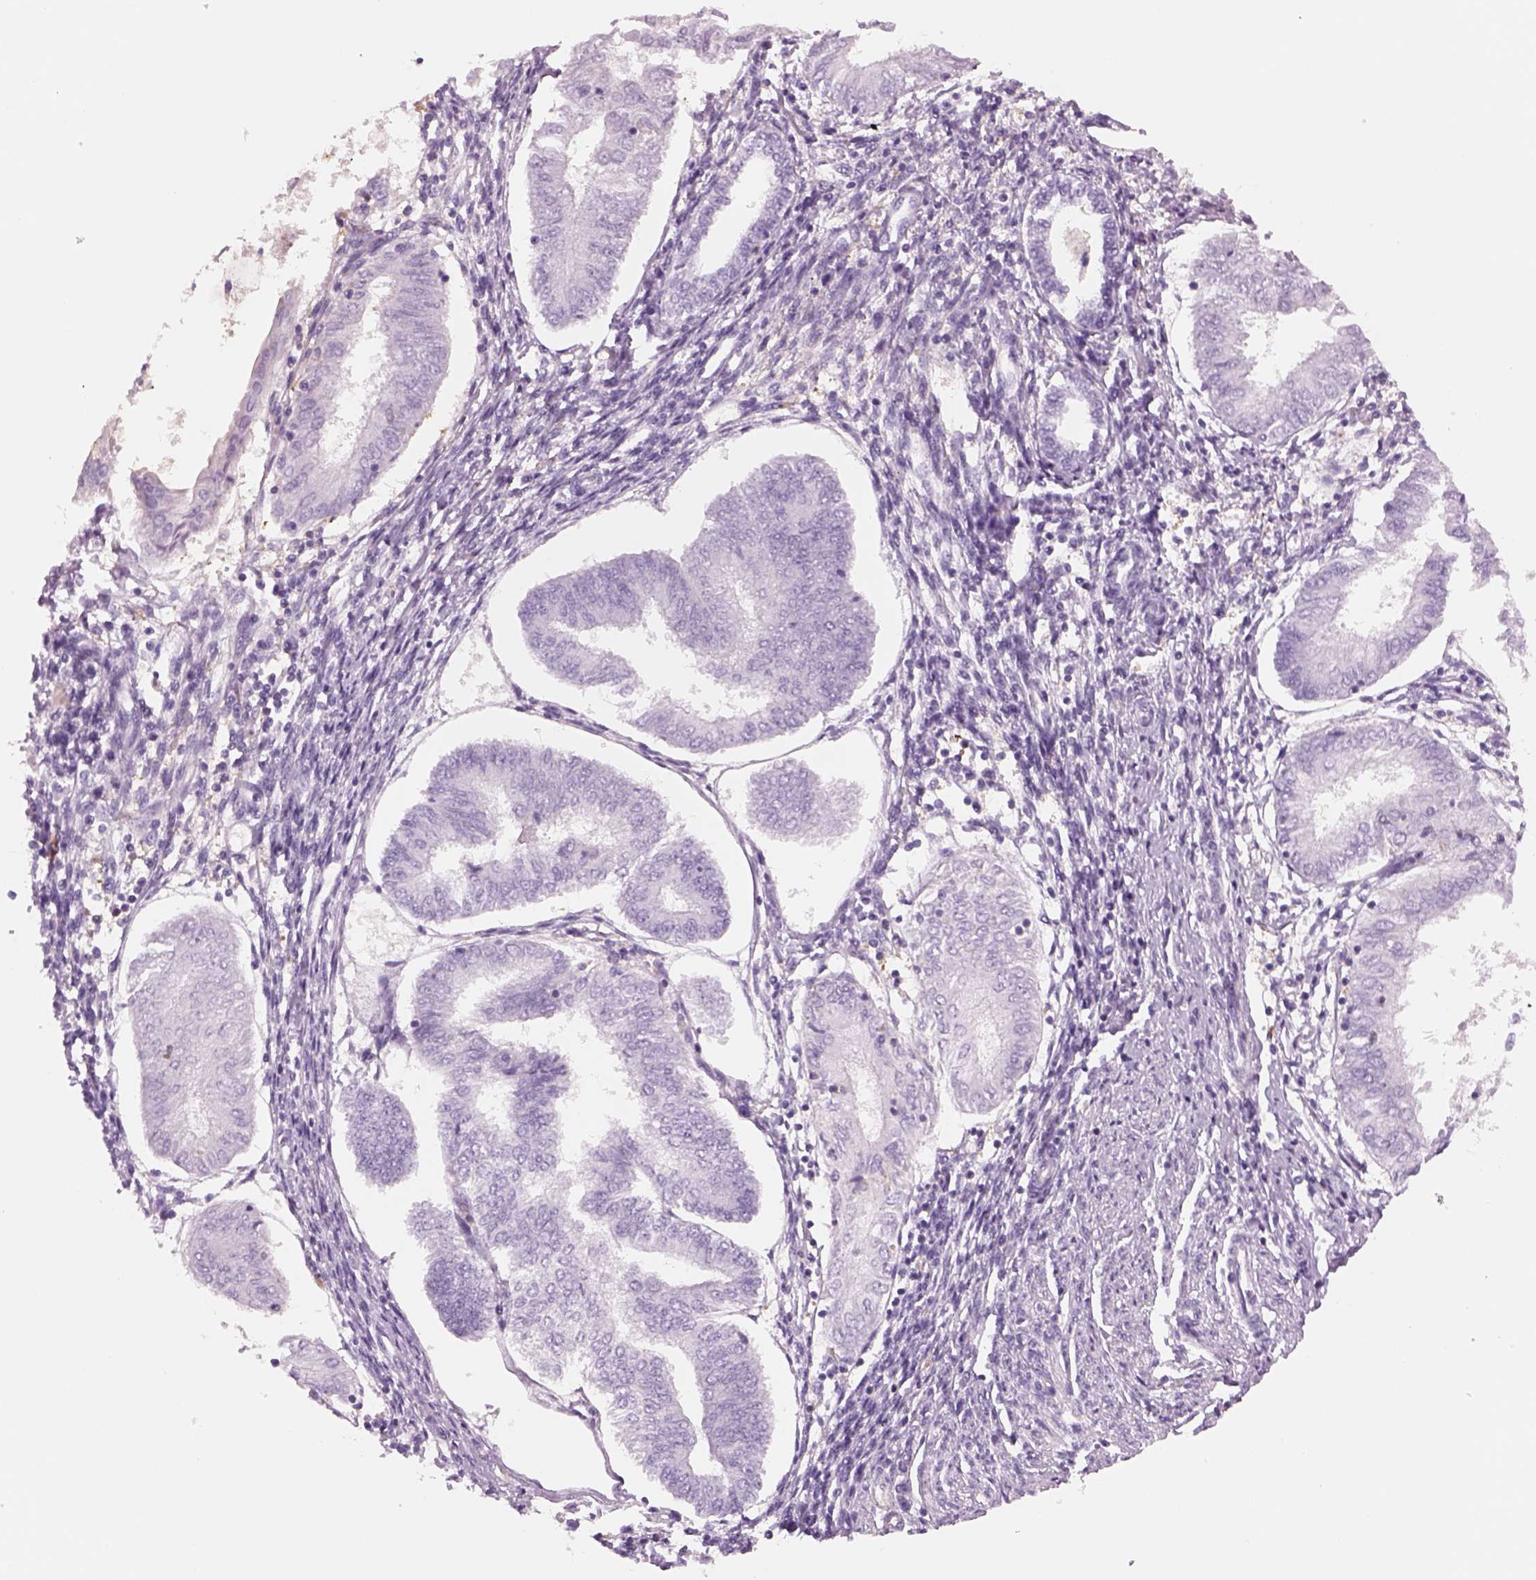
{"staining": {"intensity": "negative", "quantity": "none", "location": "none"}, "tissue": "endometrial cancer", "cell_type": "Tumor cells", "image_type": "cancer", "snomed": [{"axis": "morphology", "description": "Adenocarcinoma, NOS"}, {"axis": "topography", "description": "Endometrium"}], "caption": "High magnification brightfield microscopy of endometrial cancer stained with DAB (brown) and counterstained with hematoxylin (blue): tumor cells show no significant expression.", "gene": "SLC1A7", "patient": {"sex": "female", "age": 68}}